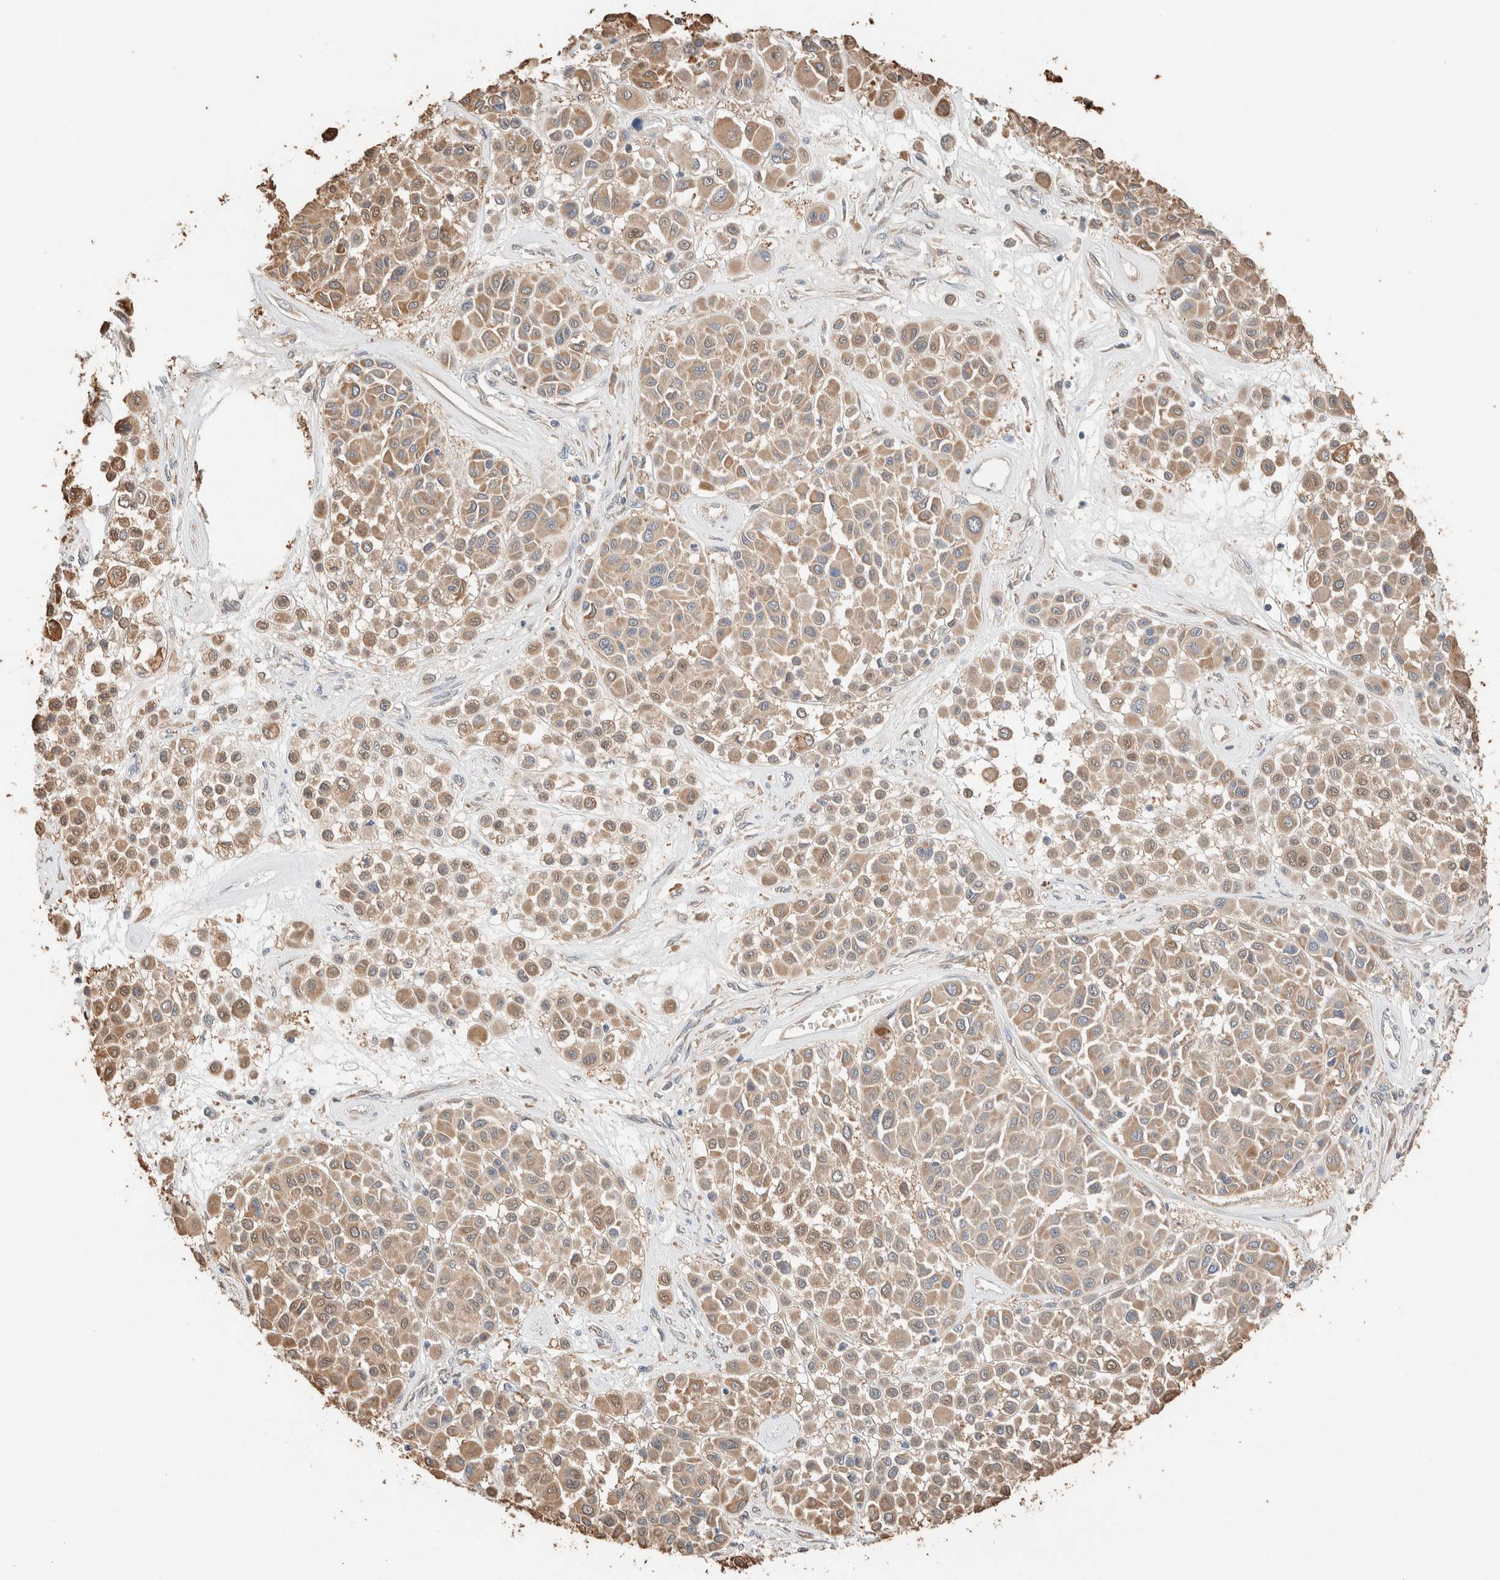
{"staining": {"intensity": "moderate", "quantity": ">75%", "location": "cytoplasmic/membranous,nuclear"}, "tissue": "melanoma", "cell_type": "Tumor cells", "image_type": "cancer", "snomed": [{"axis": "morphology", "description": "Malignant melanoma, Metastatic site"}, {"axis": "topography", "description": "Soft tissue"}], "caption": "A micrograph of human malignant melanoma (metastatic site) stained for a protein demonstrates moderate cytoplasmic/membranous and nuclear brown staining in tumor cells.", "gene": "TUBD1", "patient": {"sex": "male", "age": 41}}